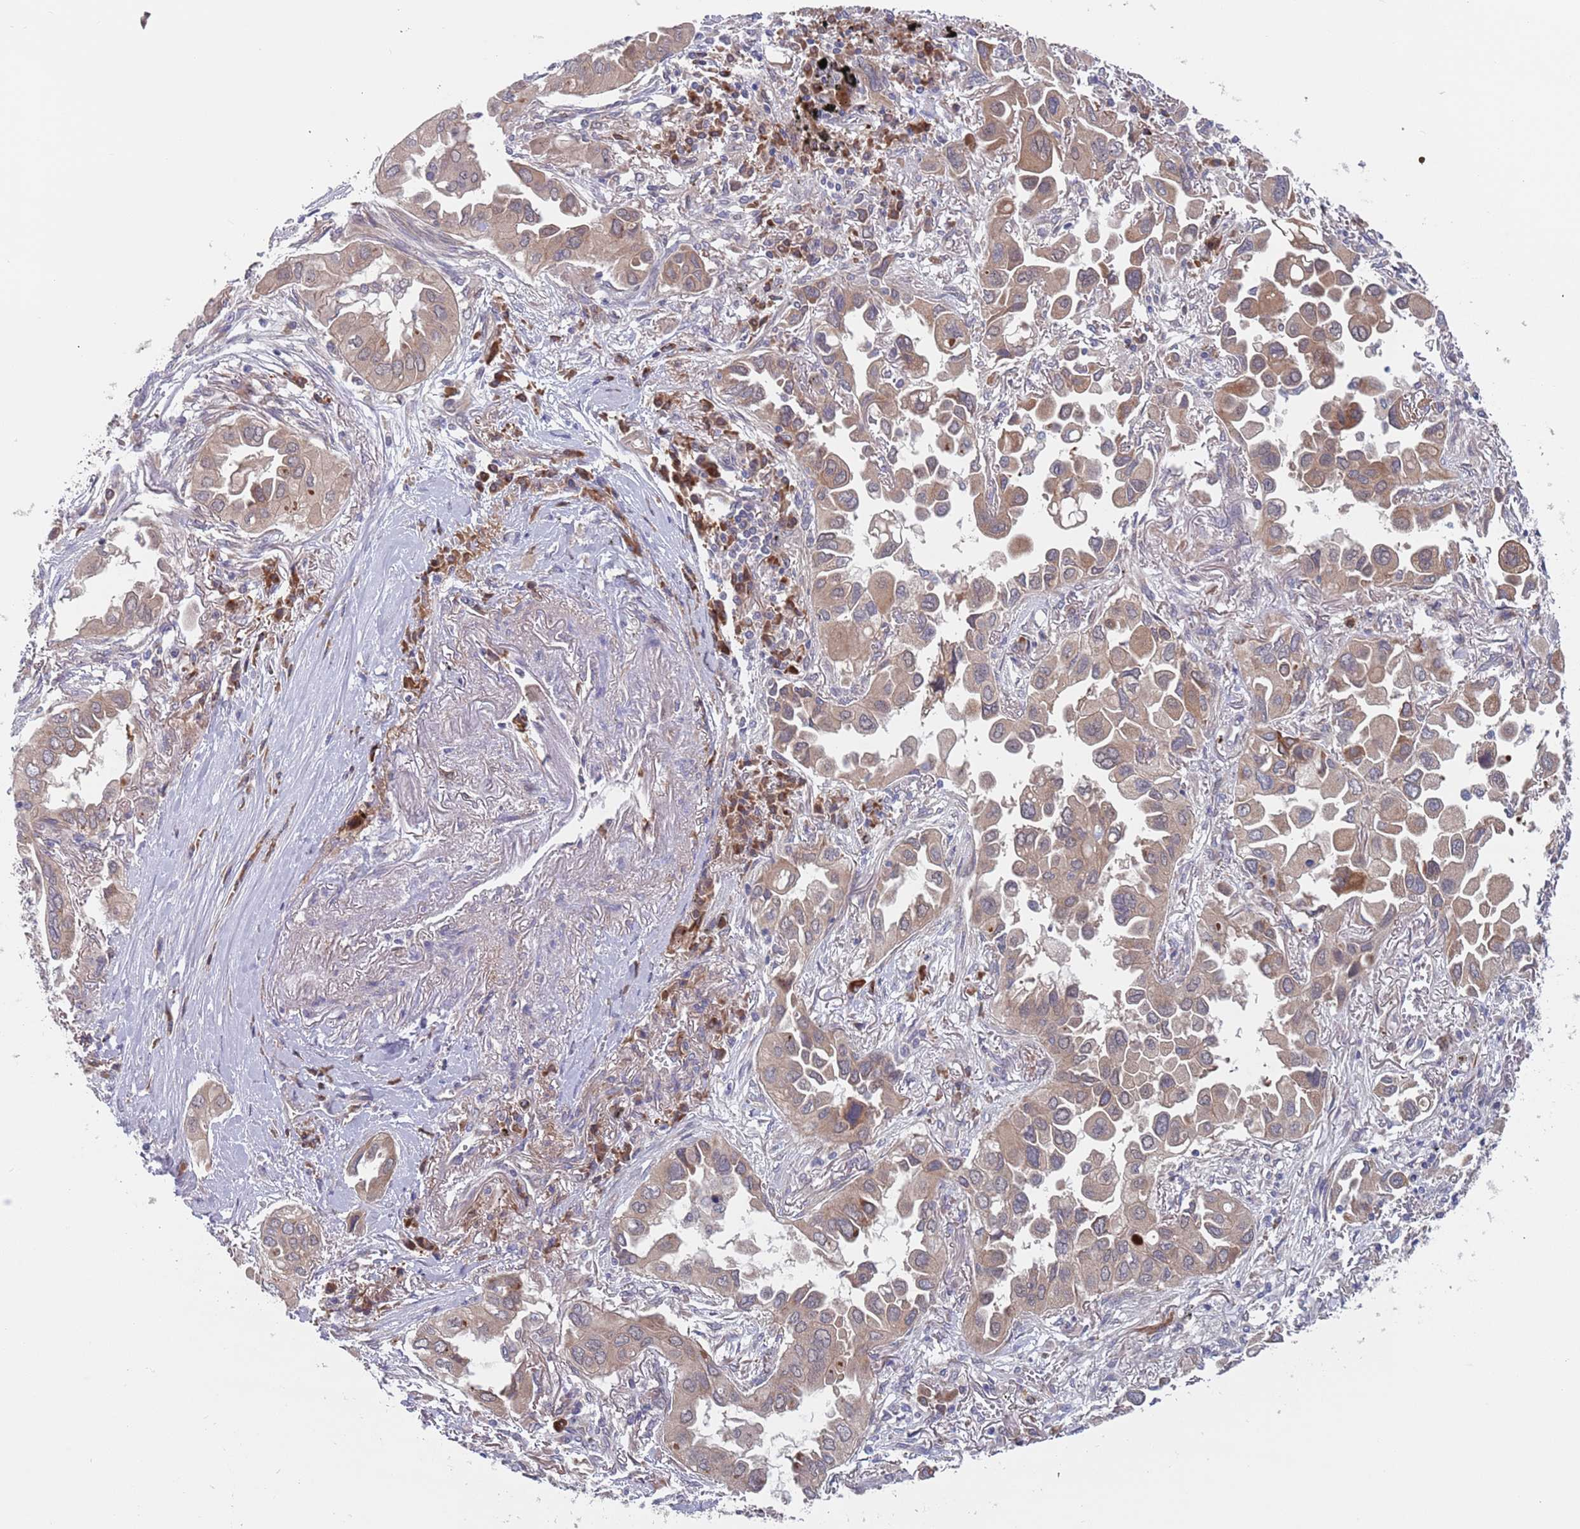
{"staining": {"intensity": "weak", "quantity": ">75%", "location": "cytoplasmic/membranous"}, "tissue": "lung cancer", "cell_type": "Tumor cells", "image_type": "cancer", "snomed": [{"axis": "morphology", "description": "Adenocarcinoma, NOS"}, {"axis": "topography", "description": "Lung"}], "caption": "Weak cytoplasmic/membranous staining for a protein is identified in about >75% of tumor cells of lung cancer using immunohistochemistry (IHC).", "gene": "ZNF140", "patient": {"sex": "female", "age": 76}}